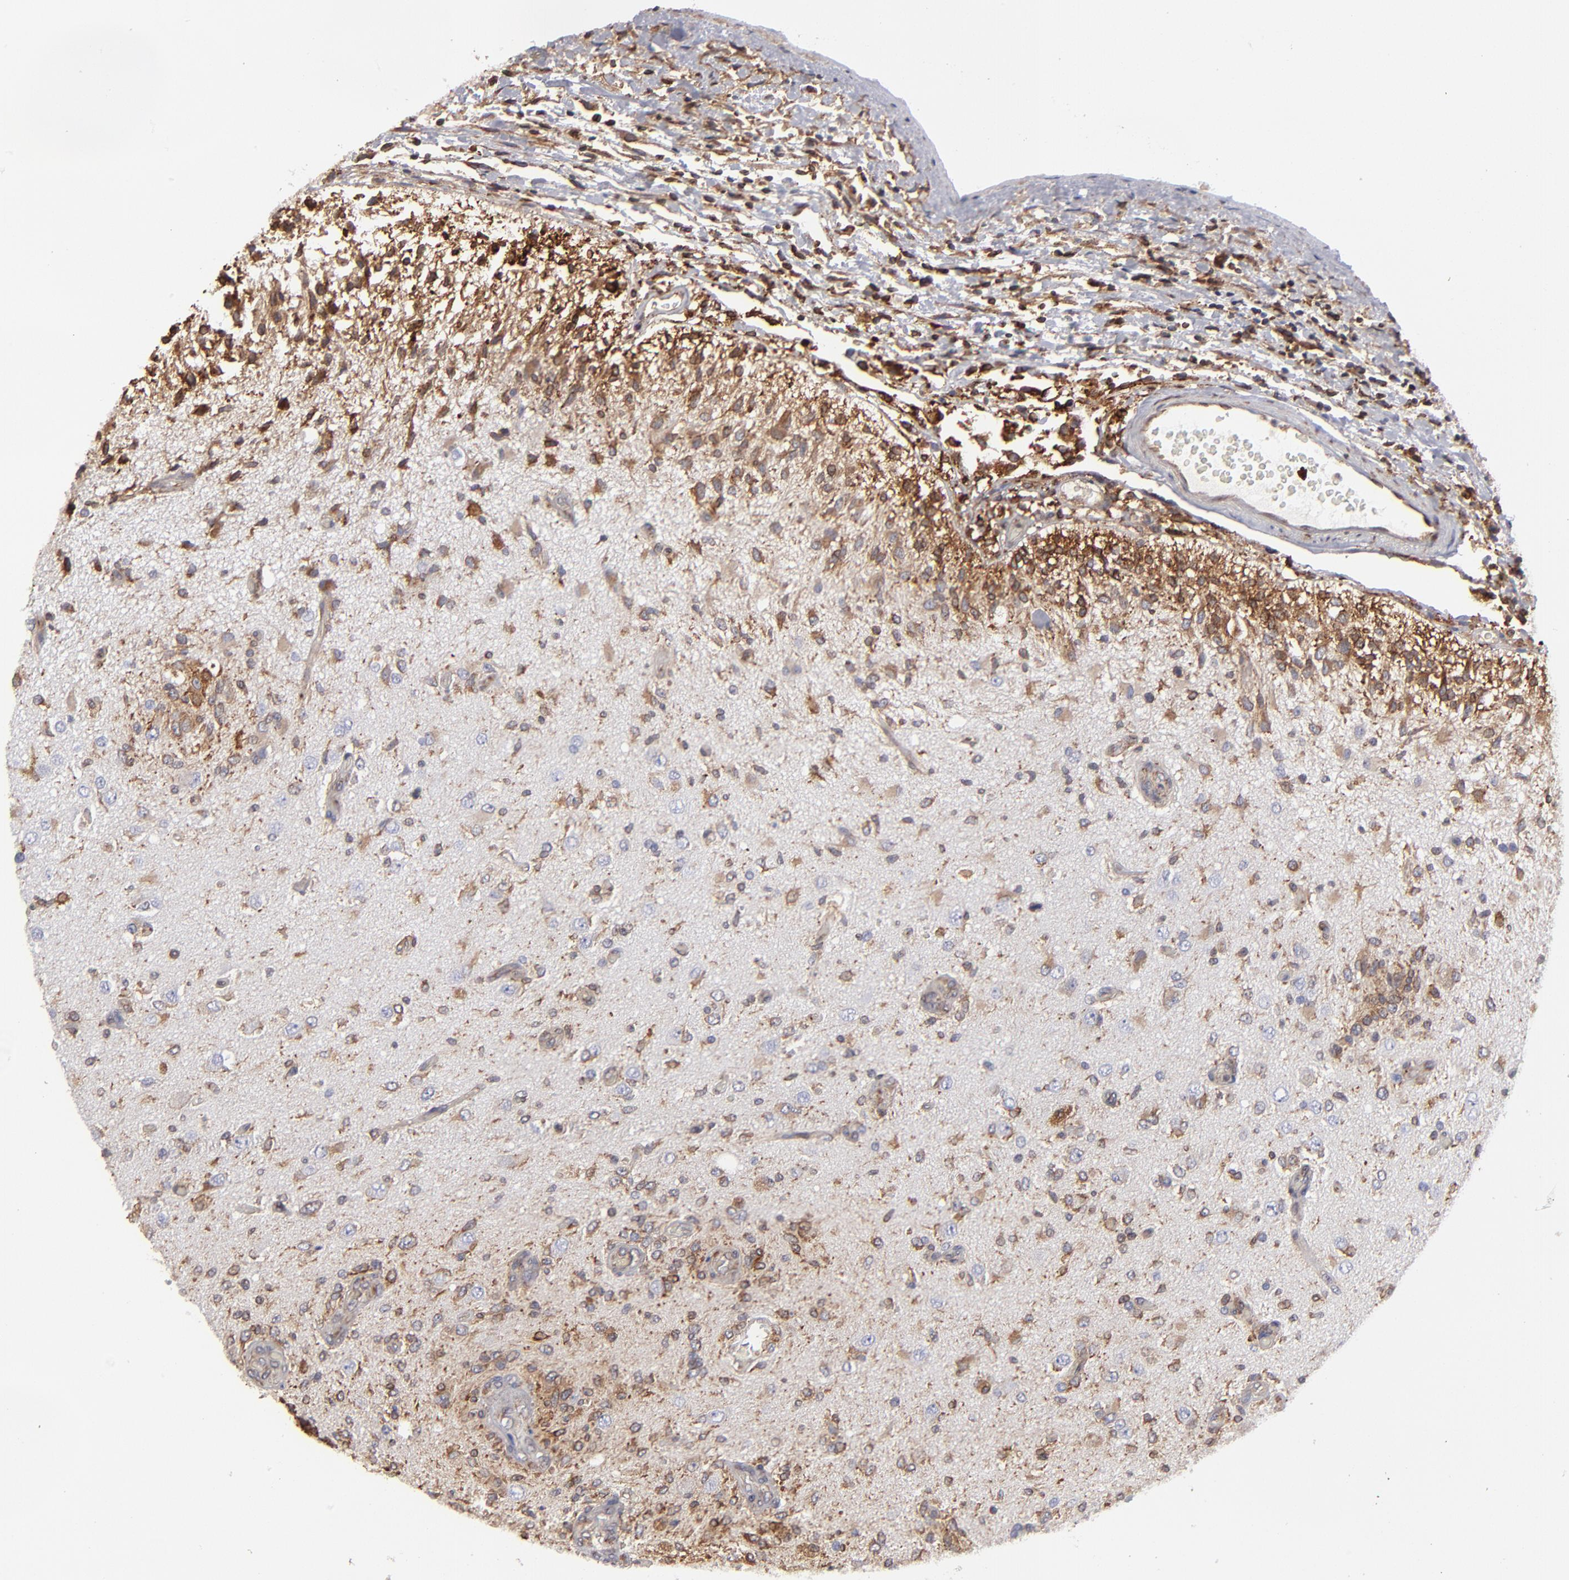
{"staining": {"intensity": "moderate", "quantity": ">75%", "location": "cytoplasmic/membranous"}, "tissue": "glioma", "cell_type": "Tumor cells", "image_type": "cancer", "snomed": [{"axis": "morphology", "description": "Normal tissue, NOS"}, {"axis": "morphology", "description": "Glioma, malignant, High grade"}, {"axis": "topography", "description": "Cerebral cortex"}], "caption": "High-grade glioma (malignant) stained with DAB (3,3'-diaminobenzidine) immunohistochemistry (IHC) displays medium levels of moderate cytoplasmic/membranous staining in about >75% of tumor cells.", "gene": "TMX1", "patient": {"sex": "male", "age": 77}}